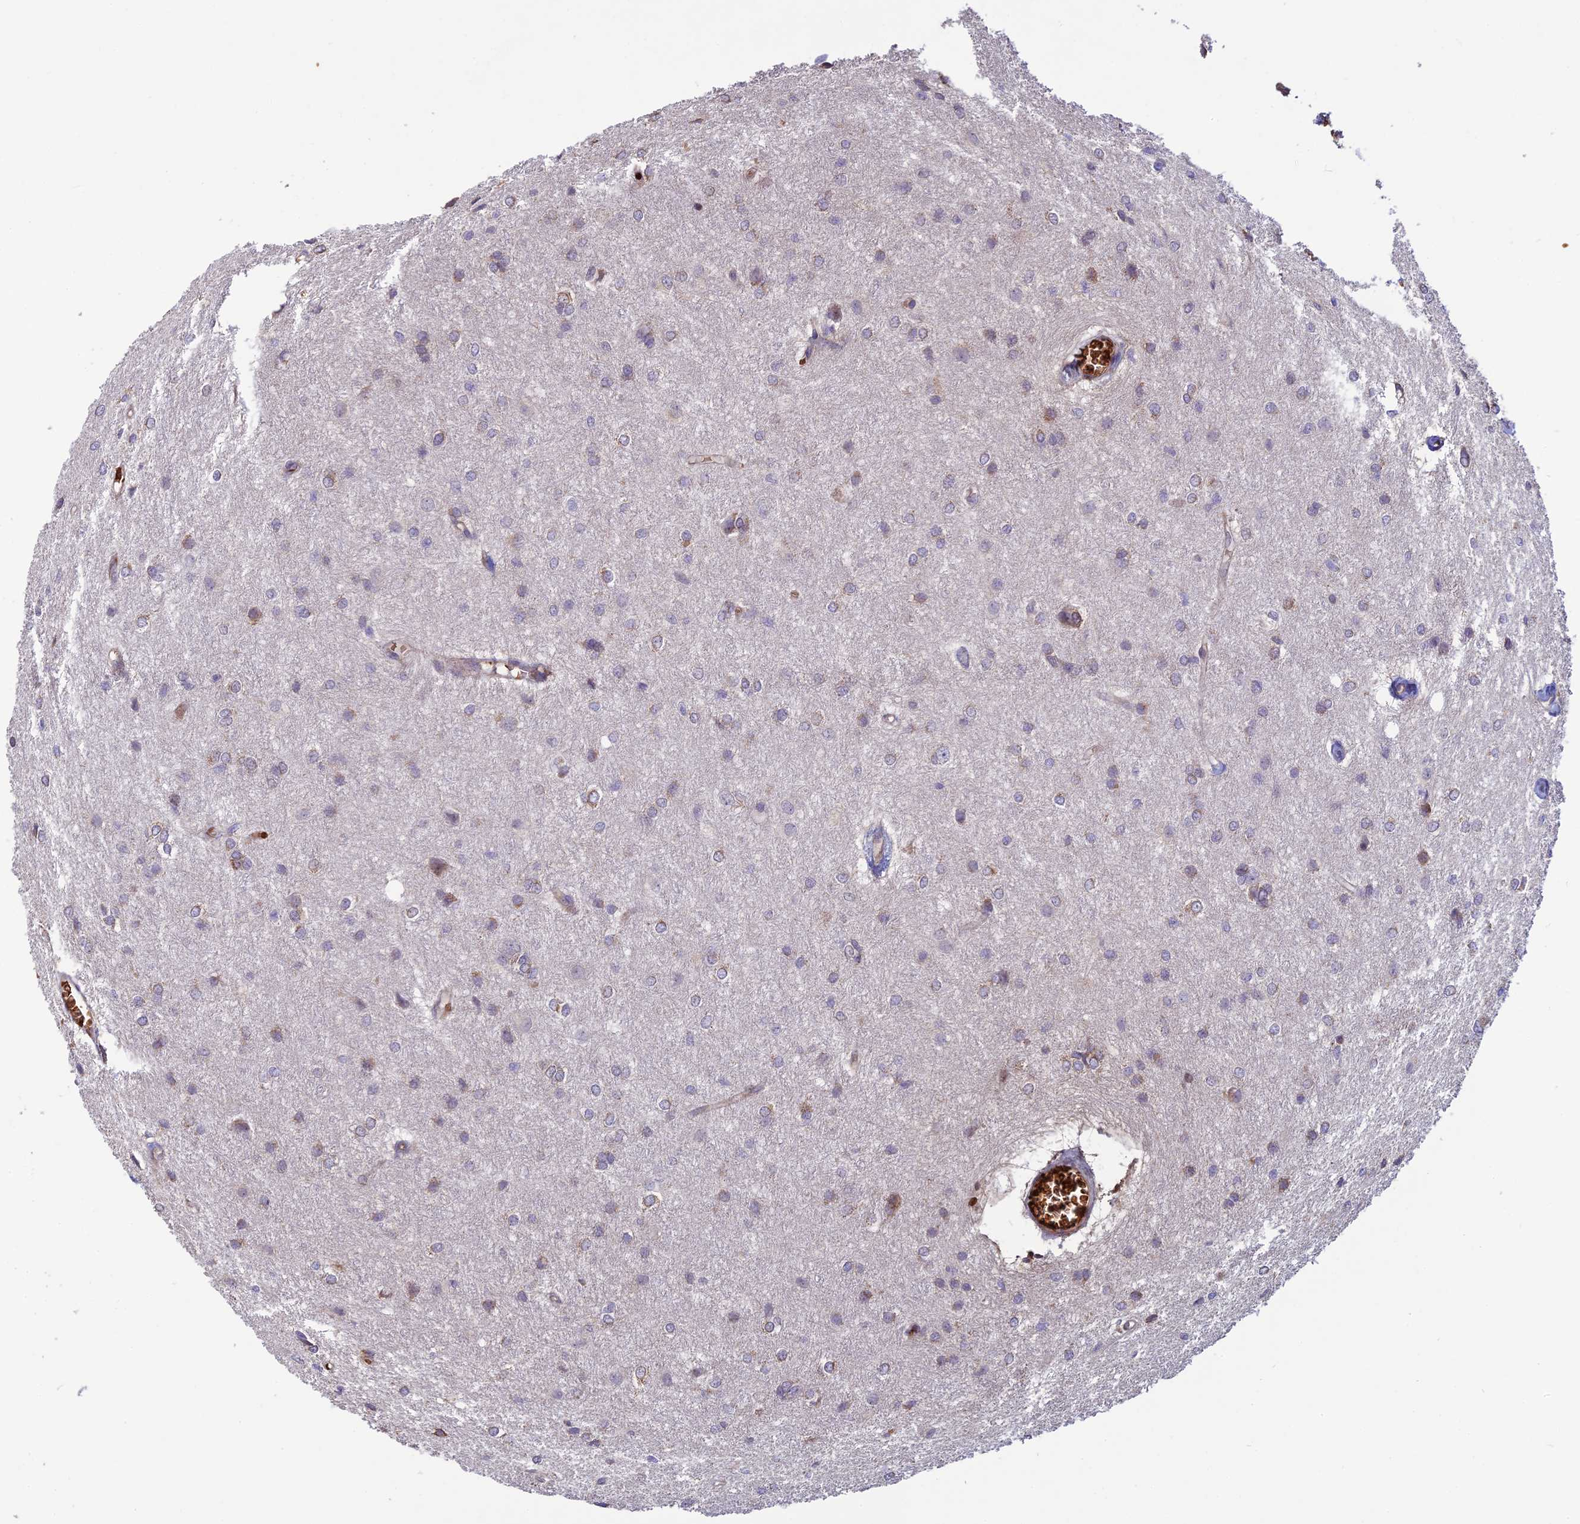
{"staining": {"intensity": "weak", "quantity": "<25%", "location": "cytoplasmic/membranous"}, "tissue": "glioma", "cell_type": "Tumor cells", "image_type": "cancer", "snomed": [{"axis": "morphology", "description": "Glioma, malignant, High grade"}, {"axis": "topography", "description": "Brain"}], "caption": "Immunohistochemistry of human glioma displays no positivity in tumor cells.", "gene": "UFSP2", "patient": {"sex": "female", "age": 50}}